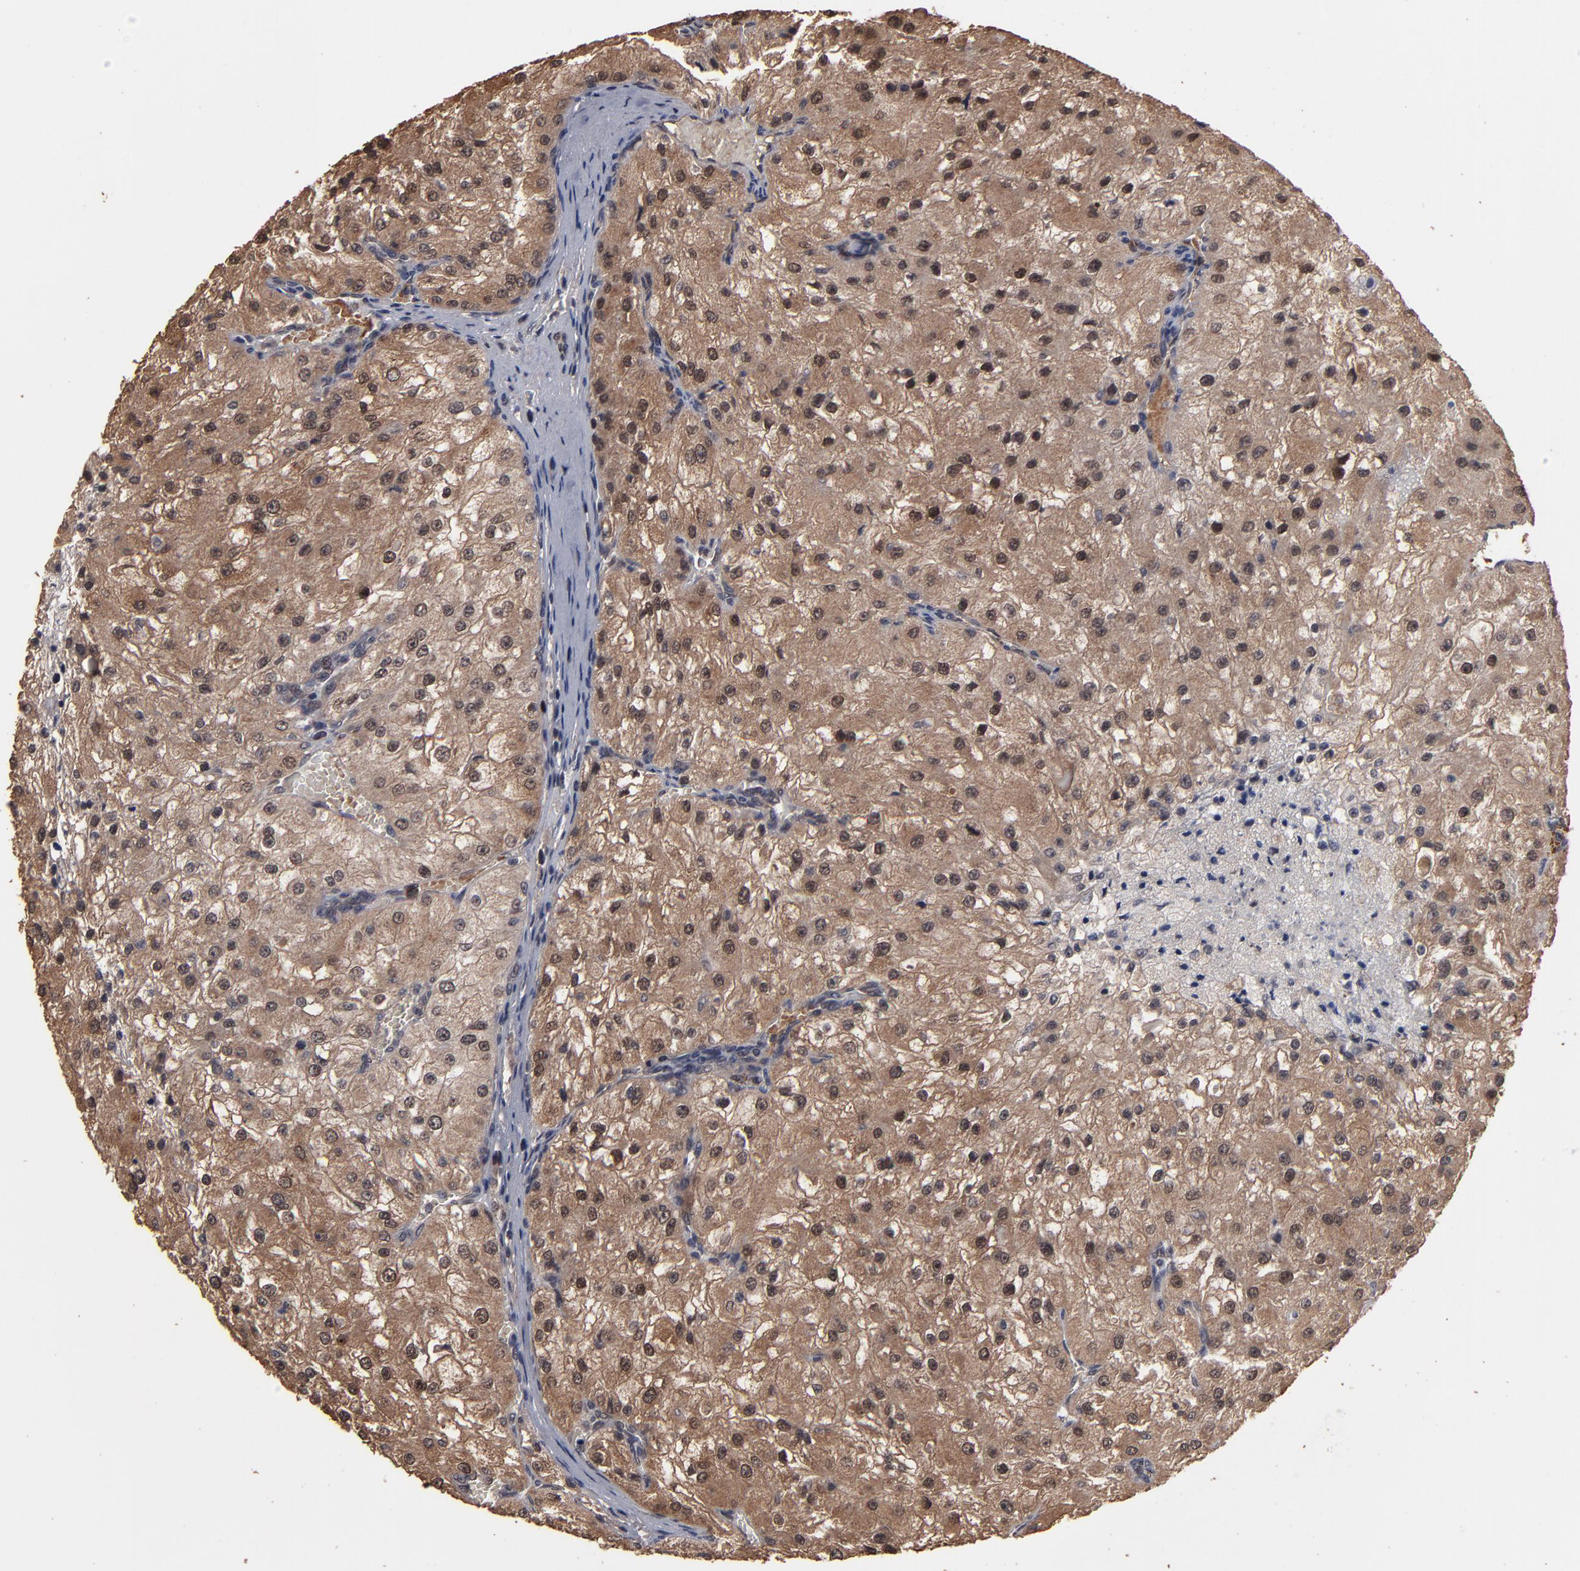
{"staining": {"intensity": "moderate", "quantity": ">75%", "location": "cytoplasmic/membranous,nuclear"}, "tissue": "renal cancer", "cell_type": "Tumor cells", "image_type": "cancer", "snomed": [{"axis": "morphology", "description": "Adenocarcinoma, NOS"}, {"axis": "topography", "description": "Kidney"}], "caption": "An immunohistochemistry (IHC) micrograph of tumor tissue is shown. Protein staining in brown shows moderate cytoplasmic/membranous and nuclear positivity in adenocarcinoma (renal) within tumor cells.", "gene": "NXF2B", "patient": {"sex": "female", "age": 74}}